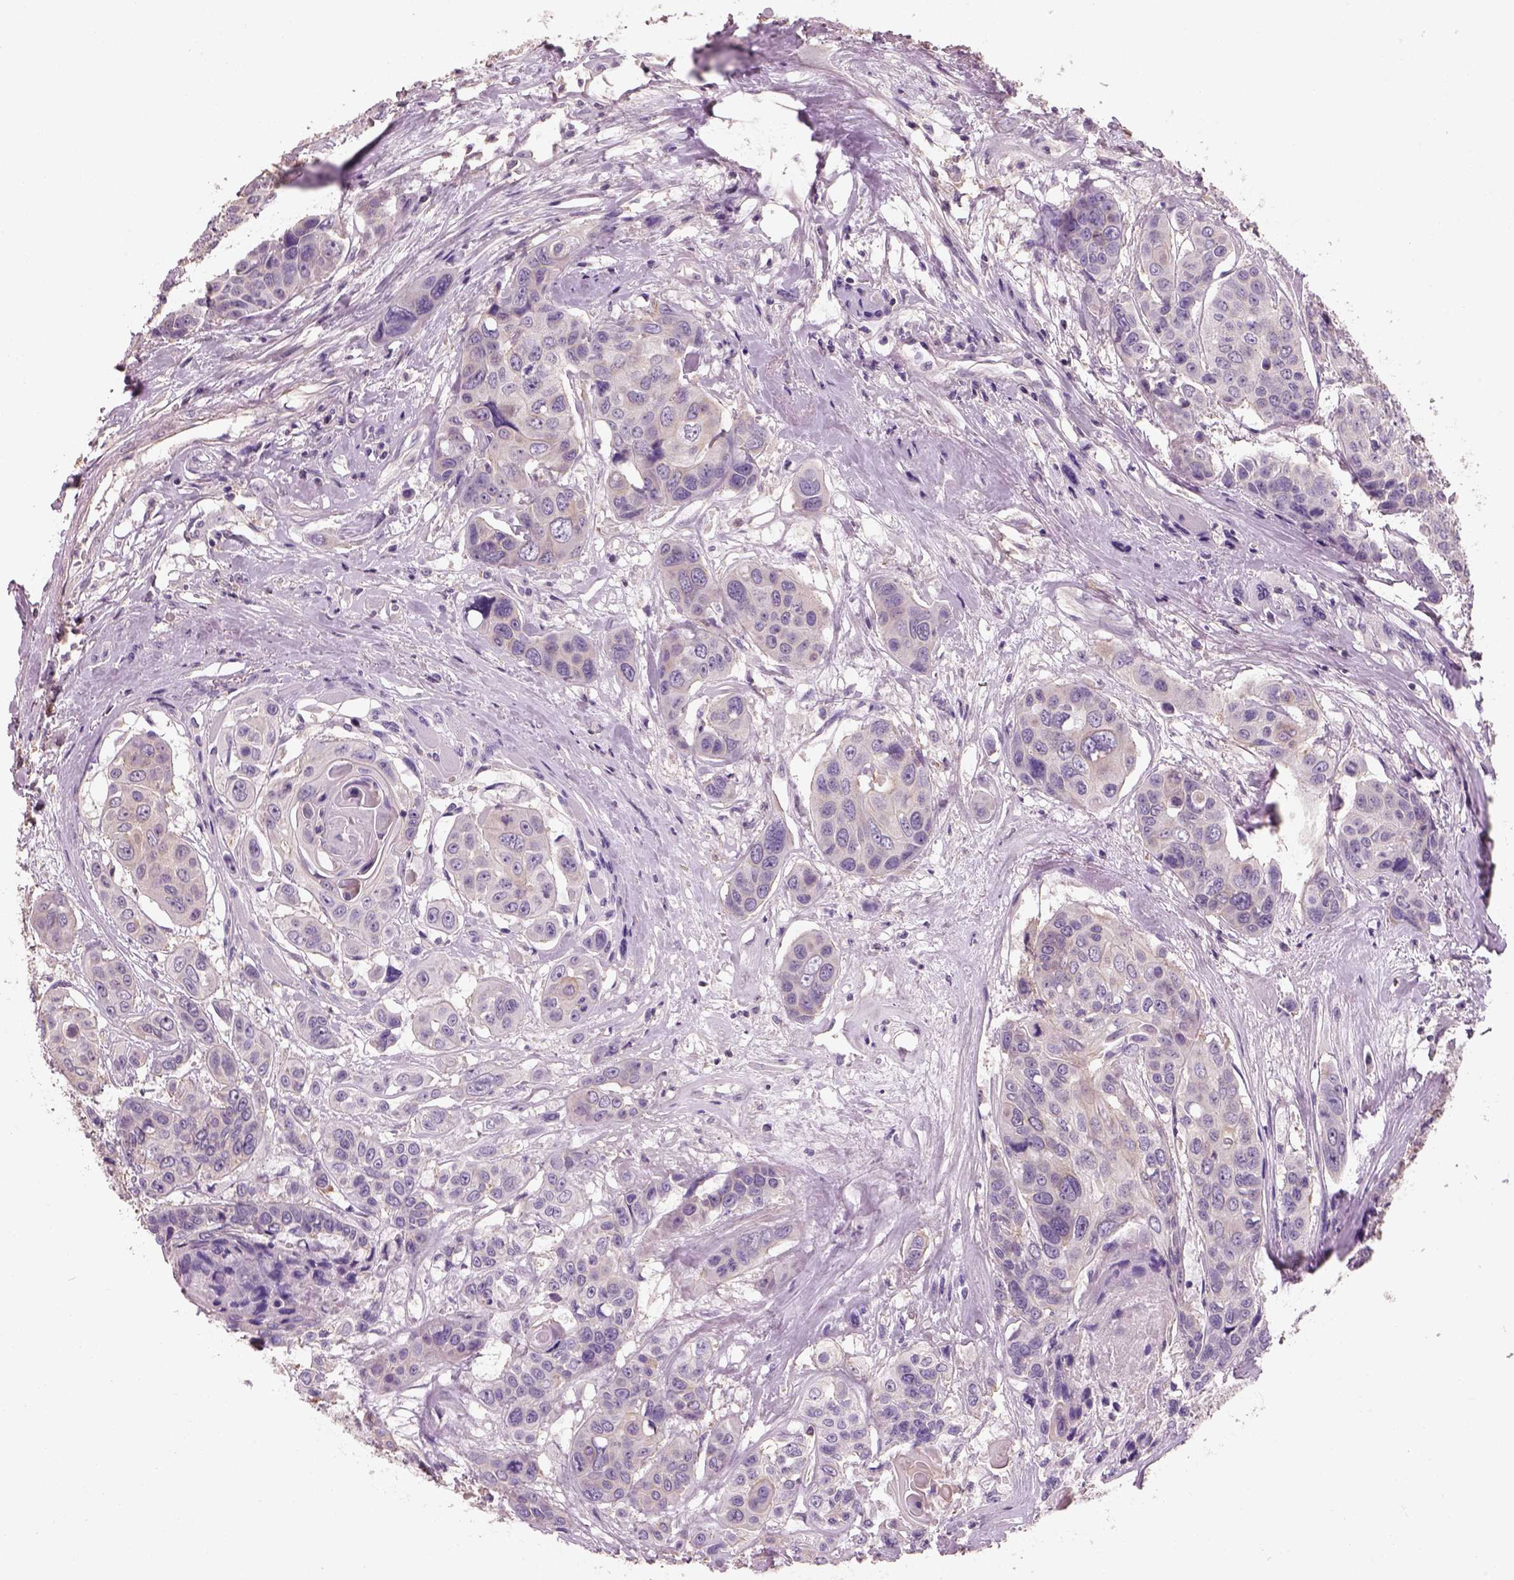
{"staining": {"intensity": "negative", "quantity": "none", "location": "none"}, "tissue": "head and neck cancer", "cell_type": "Tumor cells", "image_type": "cancer", "snomed": [{"axis": "morphology", "description": "Squamous cell carcinoma, NOS"}, {"axis": "topography", "description": "Oral tissue"}, {"axis": "topography", "description": "Head-Neck"}], "caption": "A photomicrograph of head and neck squamous cell carcinoma stained for a protein shows no brown staining in tumor cells.", "gene": "OTUD6A", "patient": {"sex": "male", "age": 56}}